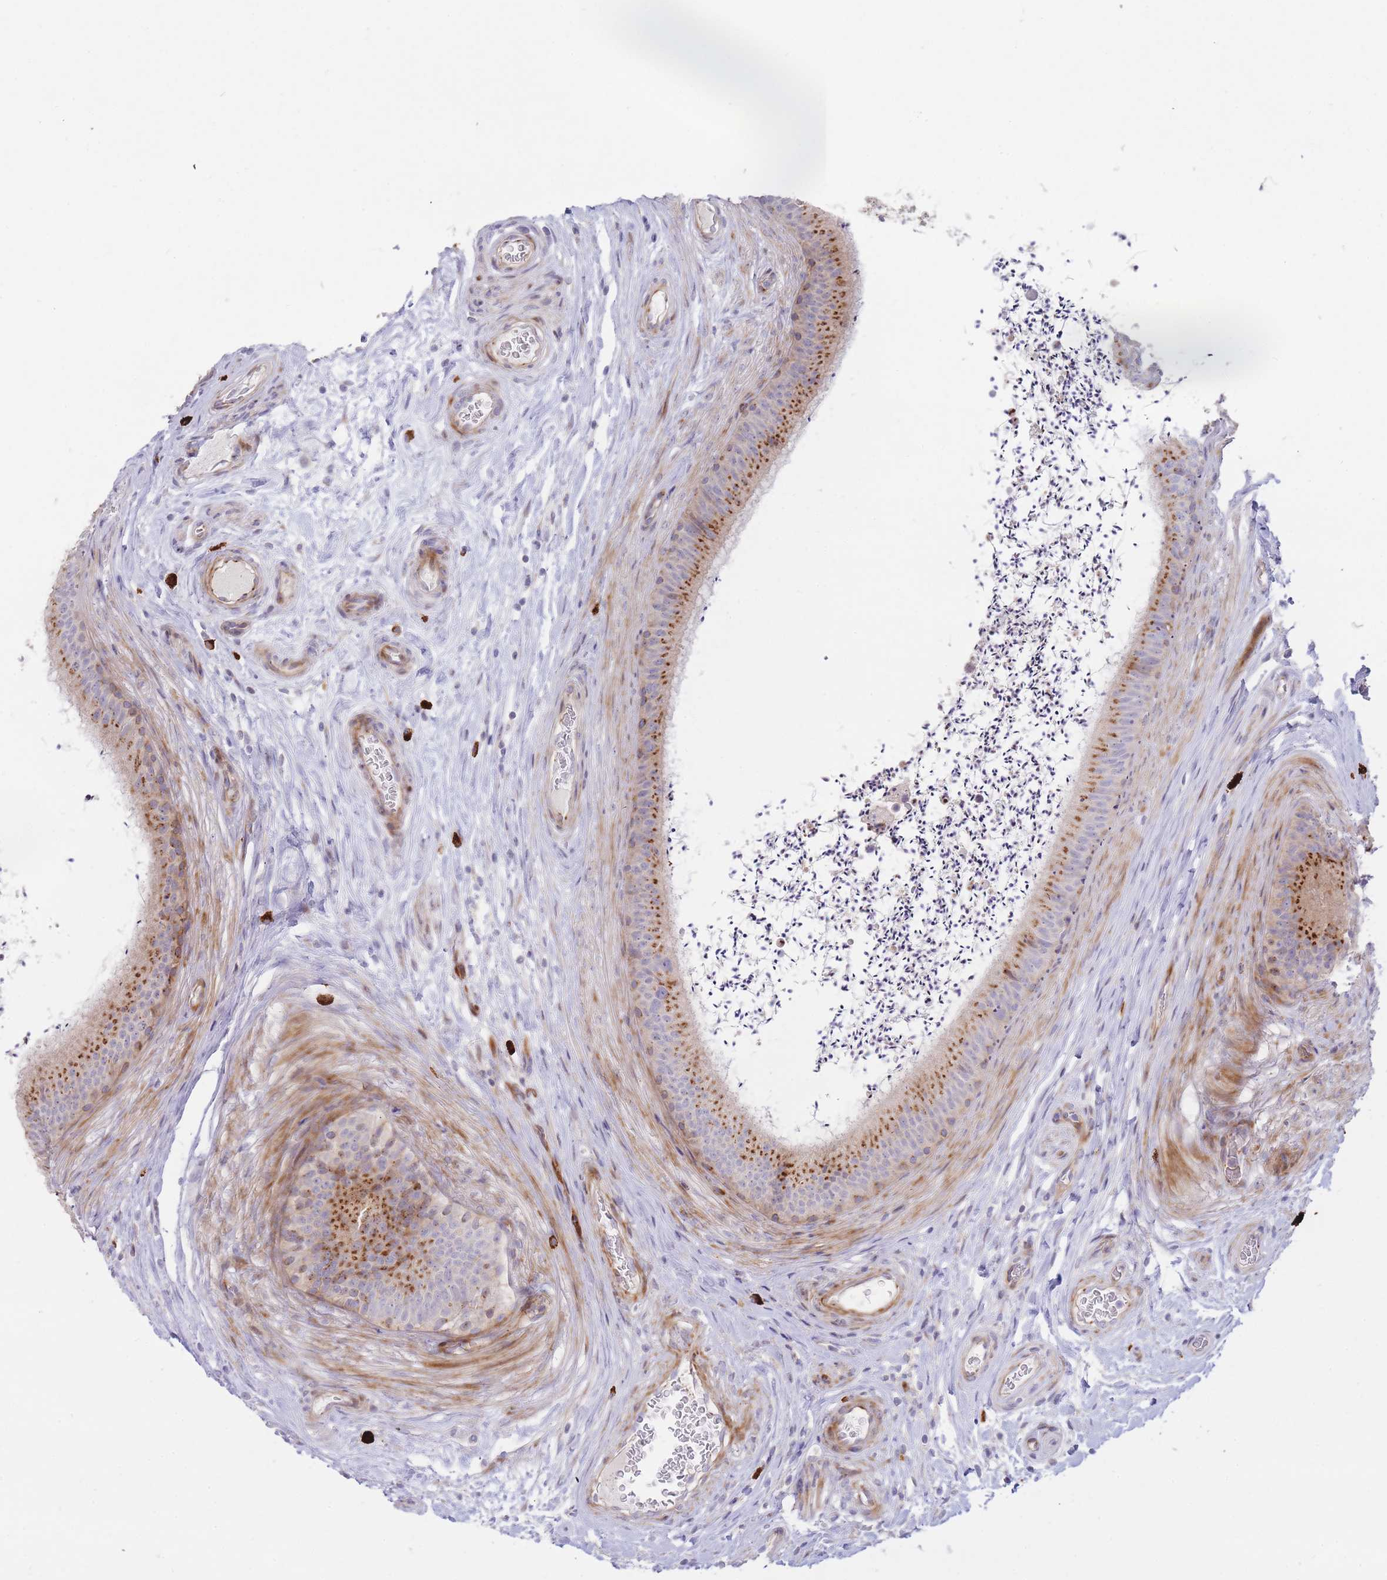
{"staining": {"intensity": "moderate", "quantity": ">75%", "location": "cytoplasmic/membranous"}, "tissue": "epididymis", "cell_type": "Glandular cells", "image_type": "normal", "snomed": [{"axis": "morphology", "description": "Normal tissue, NOS"}, {"axis": "topography", "description": "Testis"}, {"axis": "topography", "description": "Epididymis"}], "caption": "Immunohistochemistry micrograph of unremarkable epididymis: human epididymis stained using immunohistochemistry (IHC) shows medium levels of moderate protein expression localized specifically in the cytoplasmic/membranous of glandular cells, appearing as a cytoplasmic/membranous brown color.", "gene": "ATP5MC2", "patient": {"sex": "male", "age": 41}}